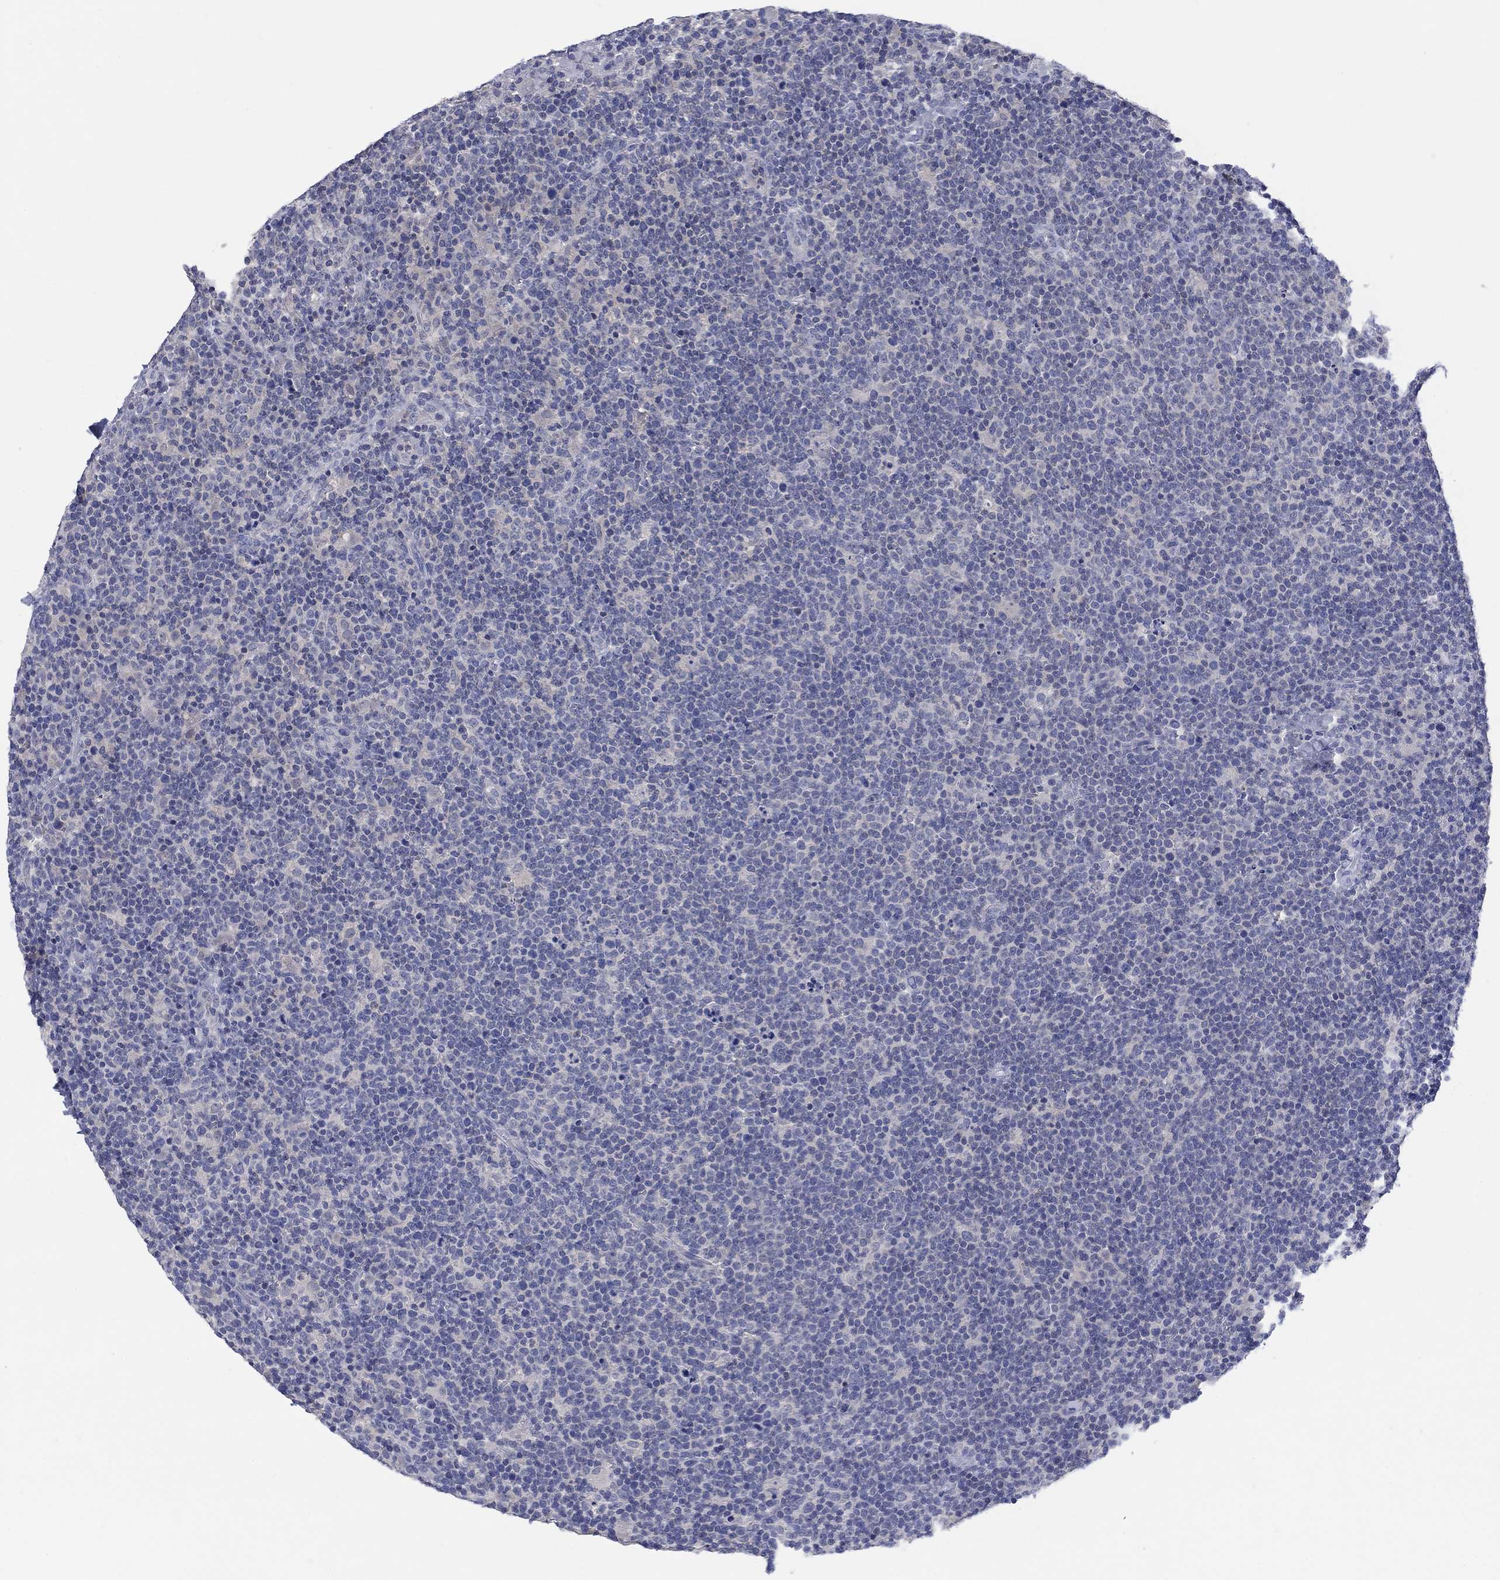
{"staining": {"intensity": "negative", "quantity": "none", "location": "none"}, "tissue": "lymphoma", "cell_type": "Tumor cells", "image_type": "cancer", "snomed": [{"axis": "morphology", "description": "Malignant lymphoma, non-Hodgkin's type, High grade"}, {"axis": "topography", "description": "Lymph node"}], "caption": "Immunohistochemical staining of malignant lymphoma, non-Hodgkin's type (high-grade) demonstrates no significant positivity in tumor cells. (DAB (3,3'-diaminobenzidine) immunohistochemistry (IHC) with hematoxylin counter stain).", "gene": "FER1L6", "patient": {"sex": "male", "age": 61}}